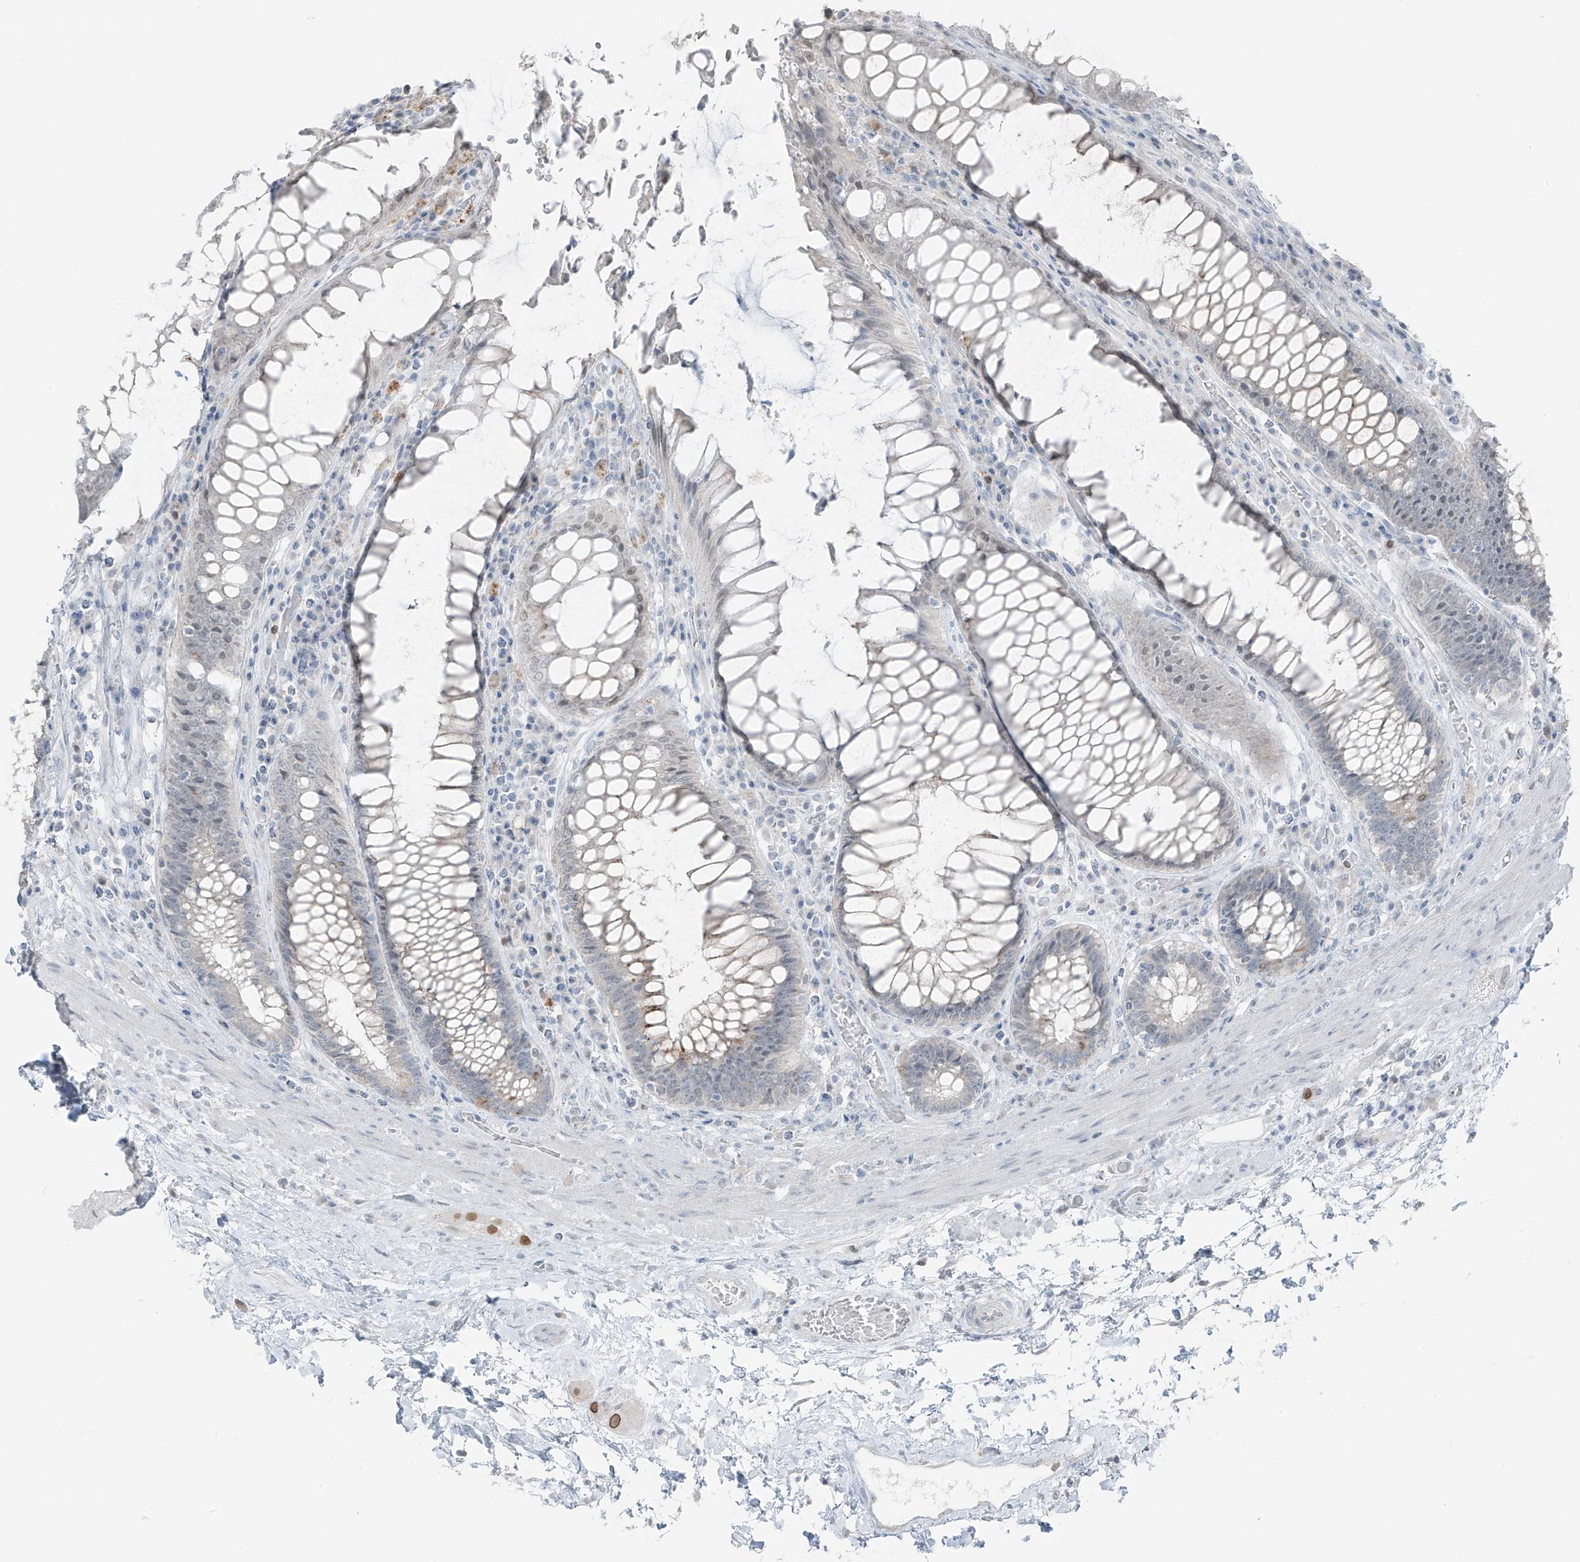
{"staining": {"intensity": "weak", "quantity": "<25%", "location": "cytoplasmic/membranous"}, "tissue": "rectum", "cell_type": "Glandular cells", "image_type": "normal", "snomed": [{"axis": "morphology", "description": "Normal tissue, NOS"}, {"axis": "topography", "description": "Rectum"}], "caption": "High magnification brightfield microscopy of benign rectum stained with DAB (brown) and counterstained with hematoxylin (blue): glandular cells show no significant positivity.", "gene": "PRDM6", "patient": {"sex": "male", "age": 64}}